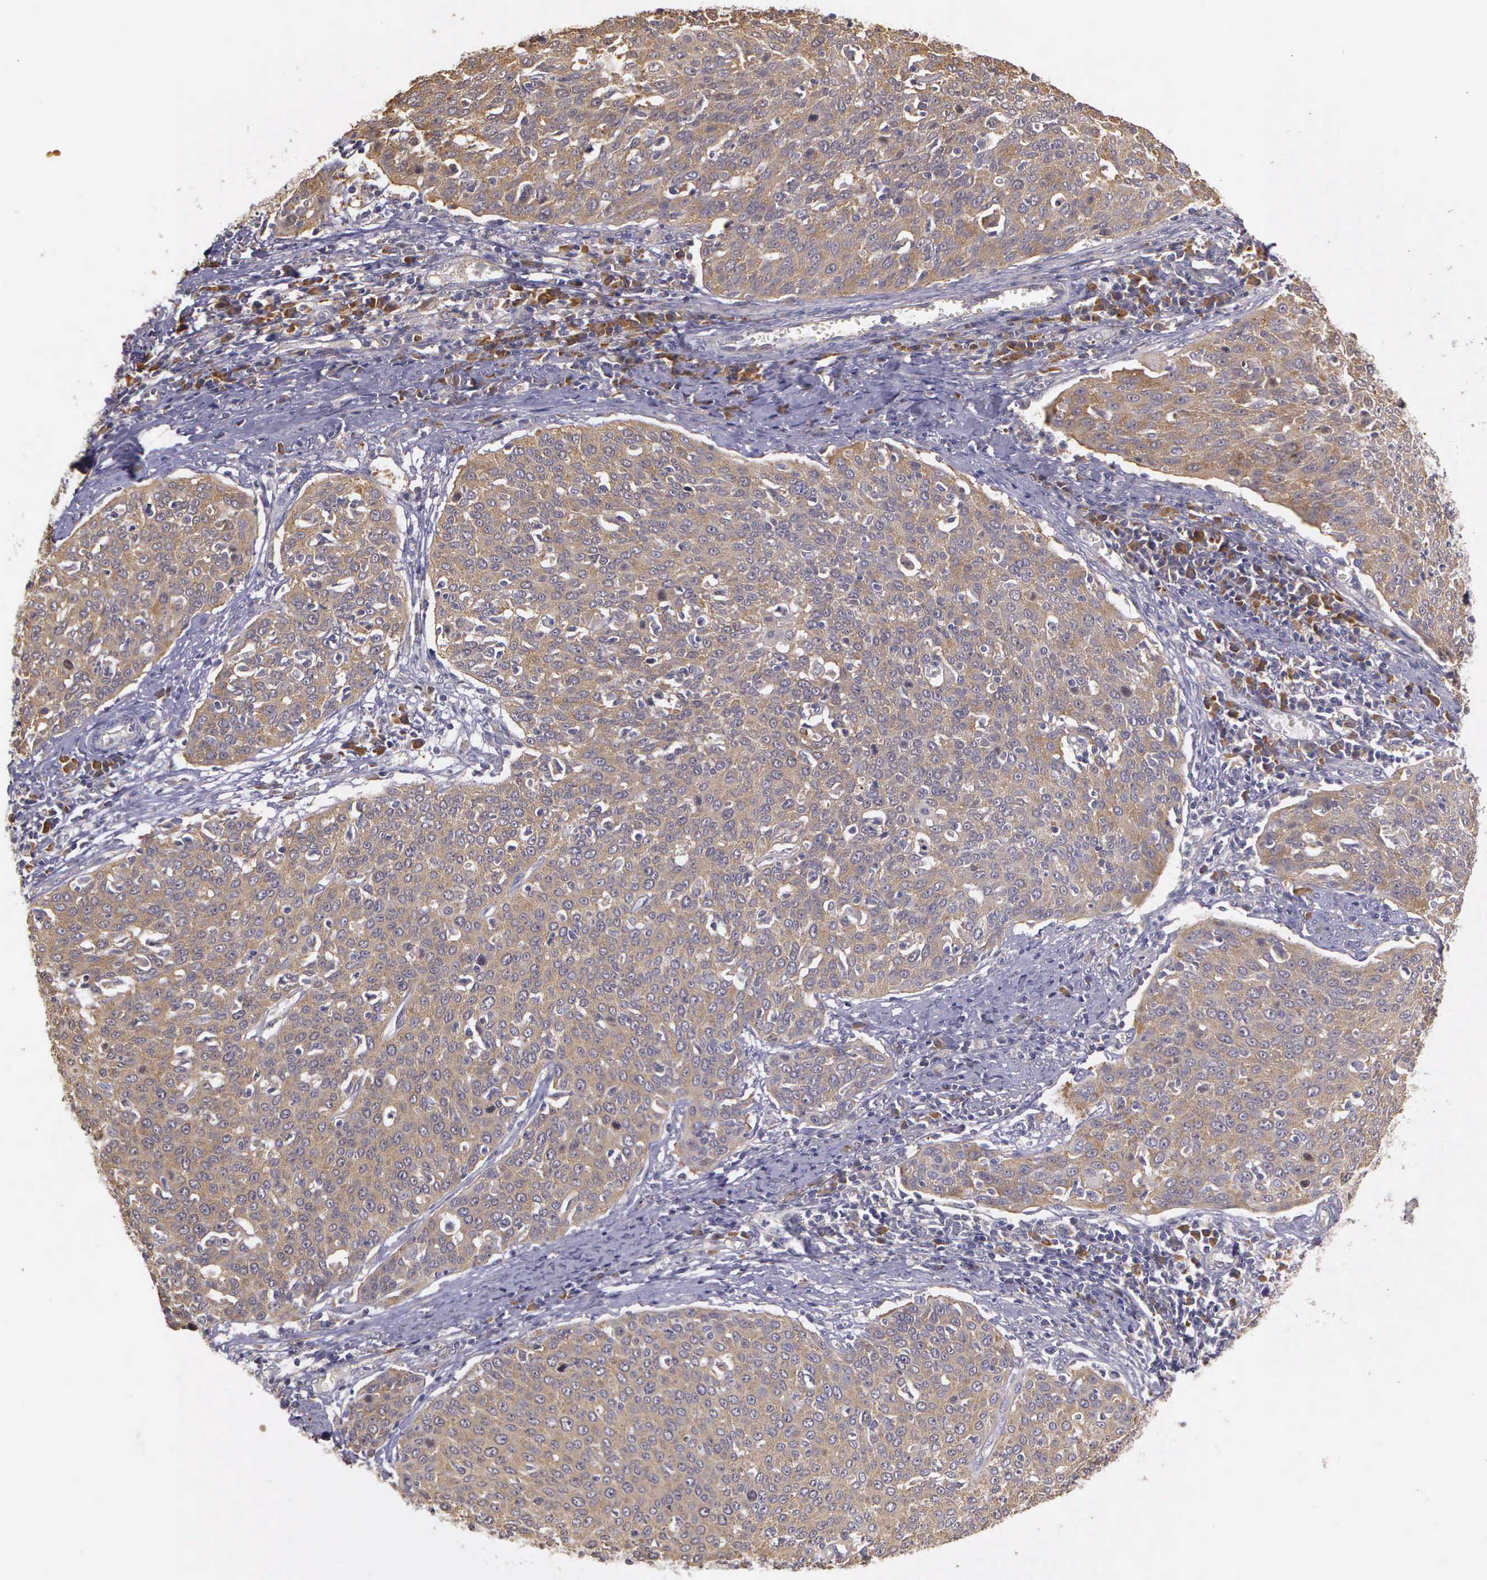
{"staining": {"intensity": "strong", "quantity": ">75%", "location": "cytoplasmic/membranous"}, "tissue": "cervical cancer", "cell_type": "Tumor cells", "image_type": "cancer", "snomed": [{"axis": "morphology", "description": "Squamous cell carcinoma, NOS"}, {"axis": "topography", "description": "Cervix"}], "caption": "Immunohistochemistry (DAB (3,3'-diaminobenzidine)) staining of human cervical squamous cell carcinoma displays strong cytoplasmic/membranous protein positivity in approximately >75% of tumor cells.", "gene": "EIF5", "patient": {"sex": "female", "age": 38}}